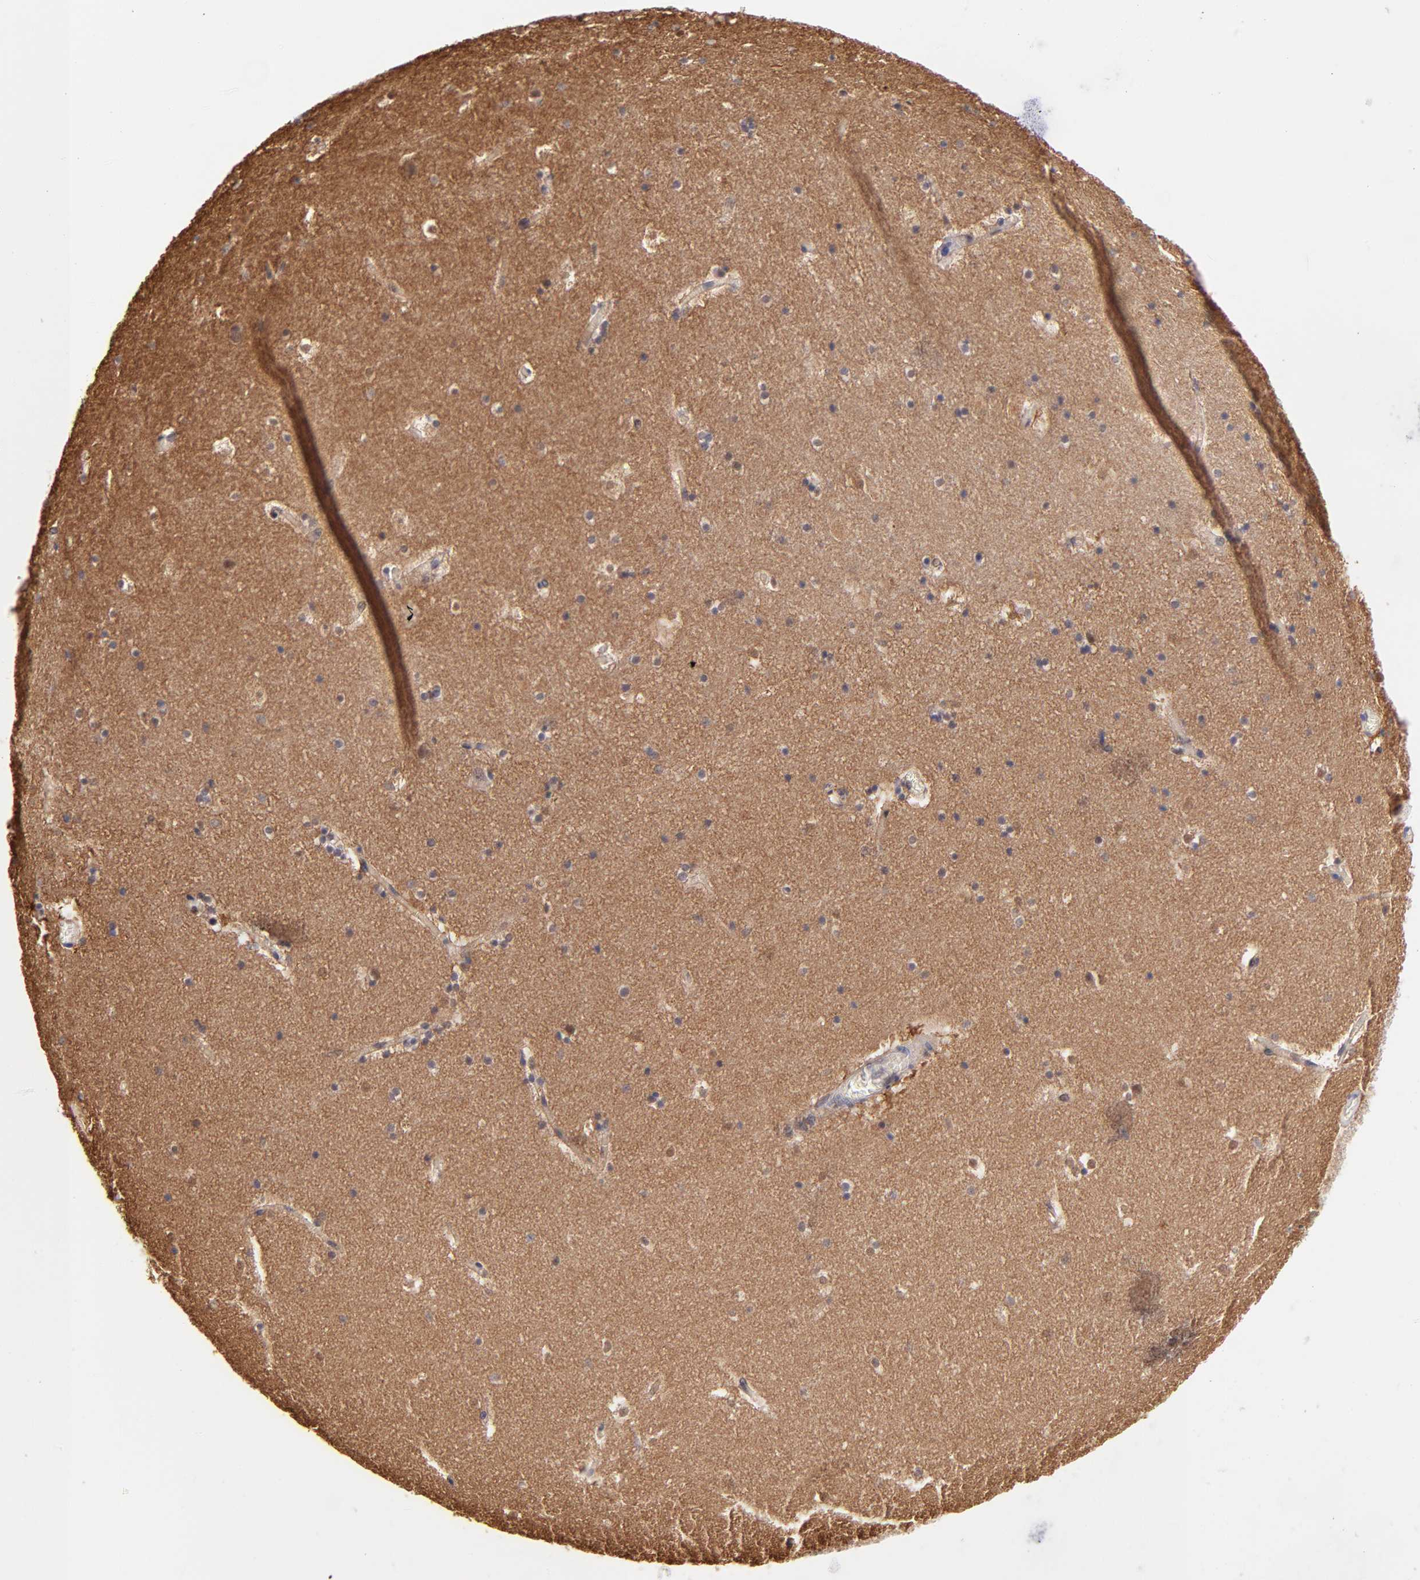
{"staining": {"intensity": "strong", "quantity": "25%-75%", "location": "cytoplasmic/membranous,nuclear"}, "tissue": "hippocampus", "cell_type": "Glial cells", "image_type": "normal", "snomed": [{"axis": "morphology", "description": "Normal tissue, NOS"}, {"axis": "topography", "description": "Hippocampus"}], "caption": "Protein expression analysis of unremarkable hippocampus exhibits strong cytoplasmic/membranous,nuclear staining in approximately 25%-75% of glial cells.", "gene": "YWHAB", "patient": {"sex": "male", "age": 45}}